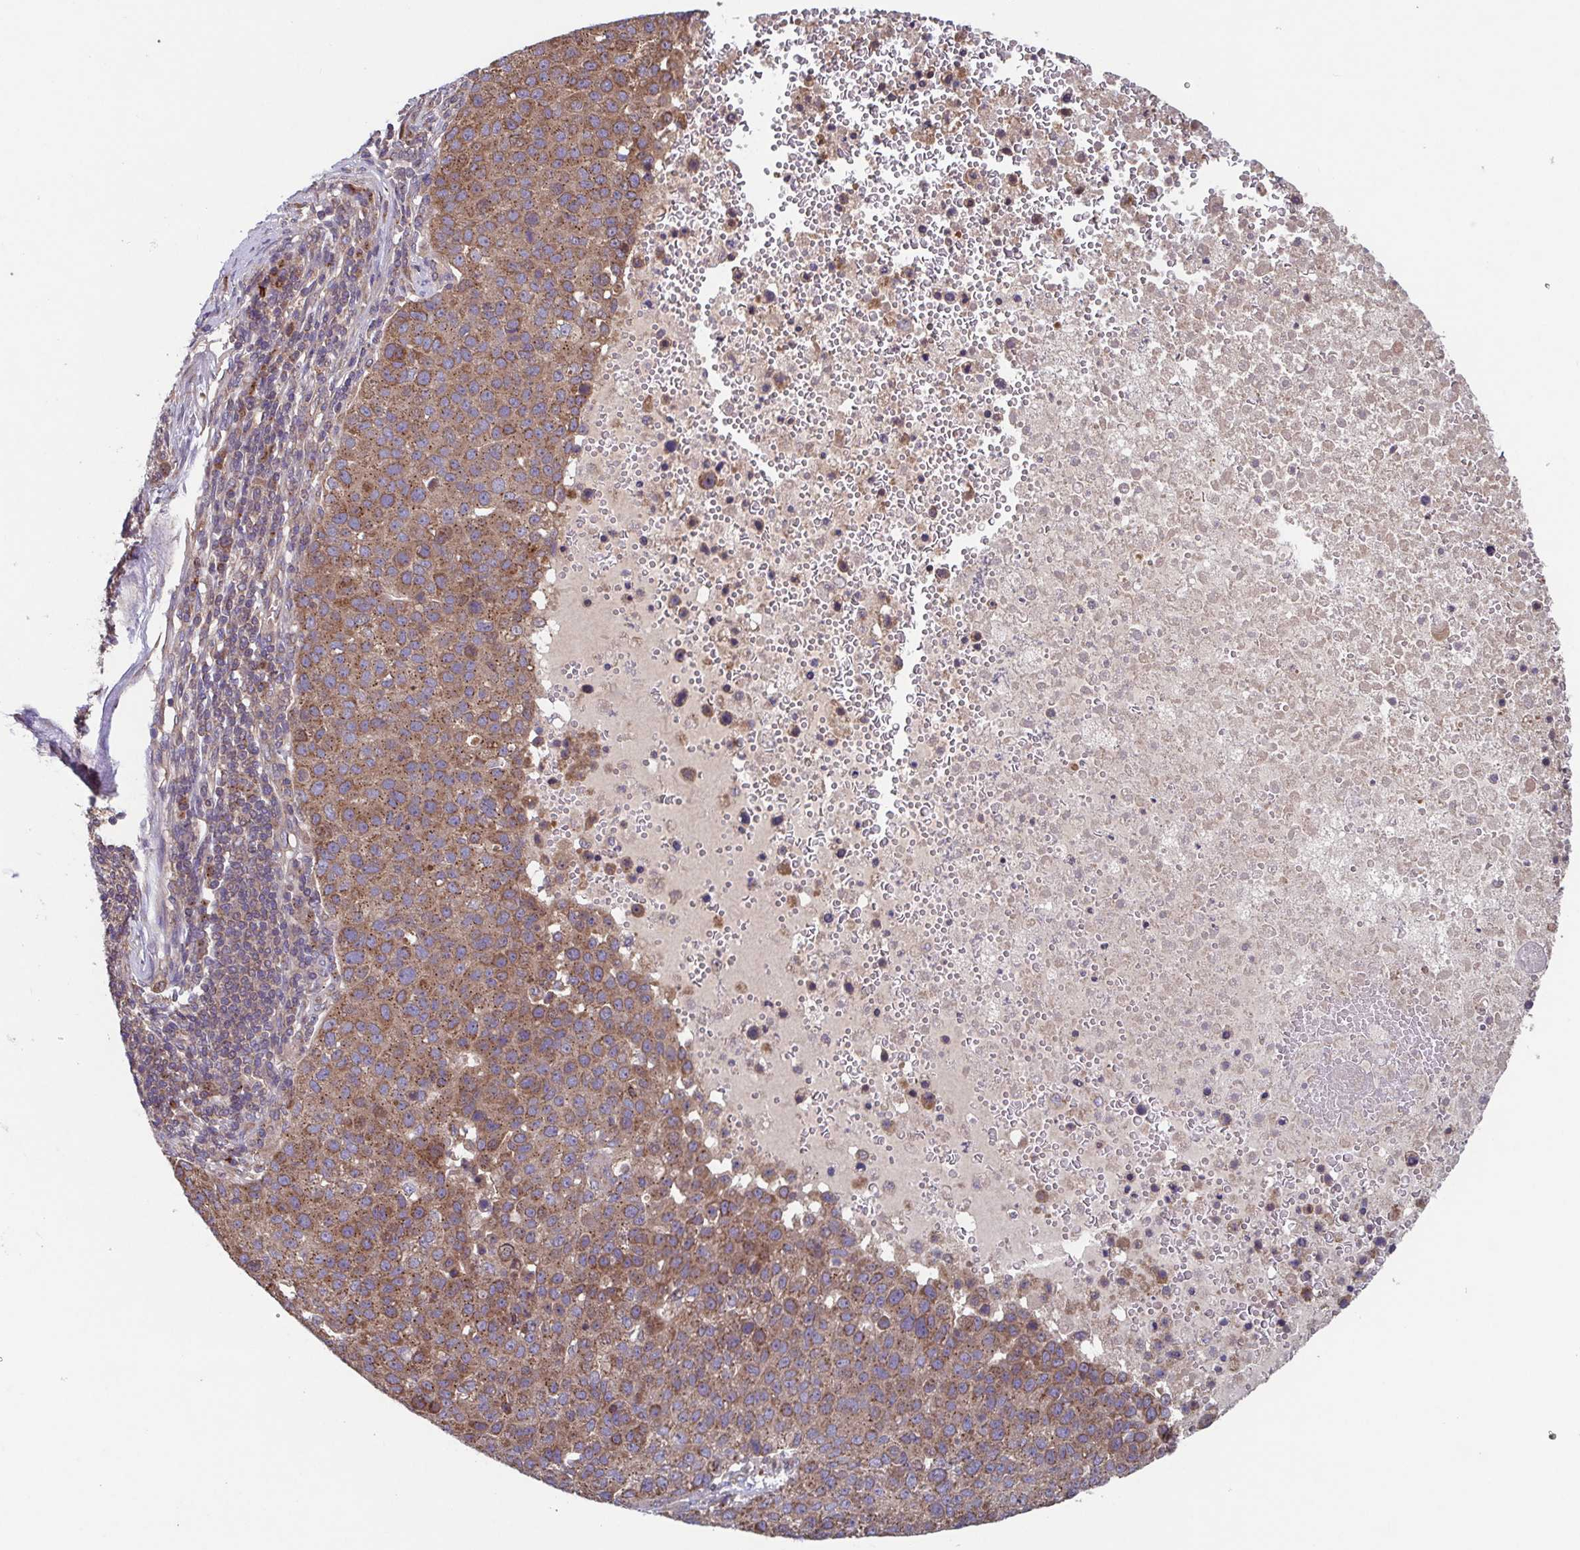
{"staining": {"intensity": "moderate", "quantity": ">75%", "location": "cytoplasmic/membranous"}, "tissue": "pancreatic cancer", "cell_type": "Tumor cells", "image_type": "cancer", "snomed": [{"axis": "morphology", "description": "Adenocarcinoma, NOS"}, {"axis": "topography", "description": "Pancreas"}], "caption": "Pancreatic cancer stained with DAB (3,3'-diaminobenzidine) immunohistochemistry demonstrates medium levels of moderate cytoplasmic/membranous expression in about >75% of tumor cells. The staining is performed using DAB brown chromogen to label protein expression. The nuclei are counter-stained blue using hematoxylin.", "gene": "COPB1", "patient": {"sex": "female", "age": 61}}